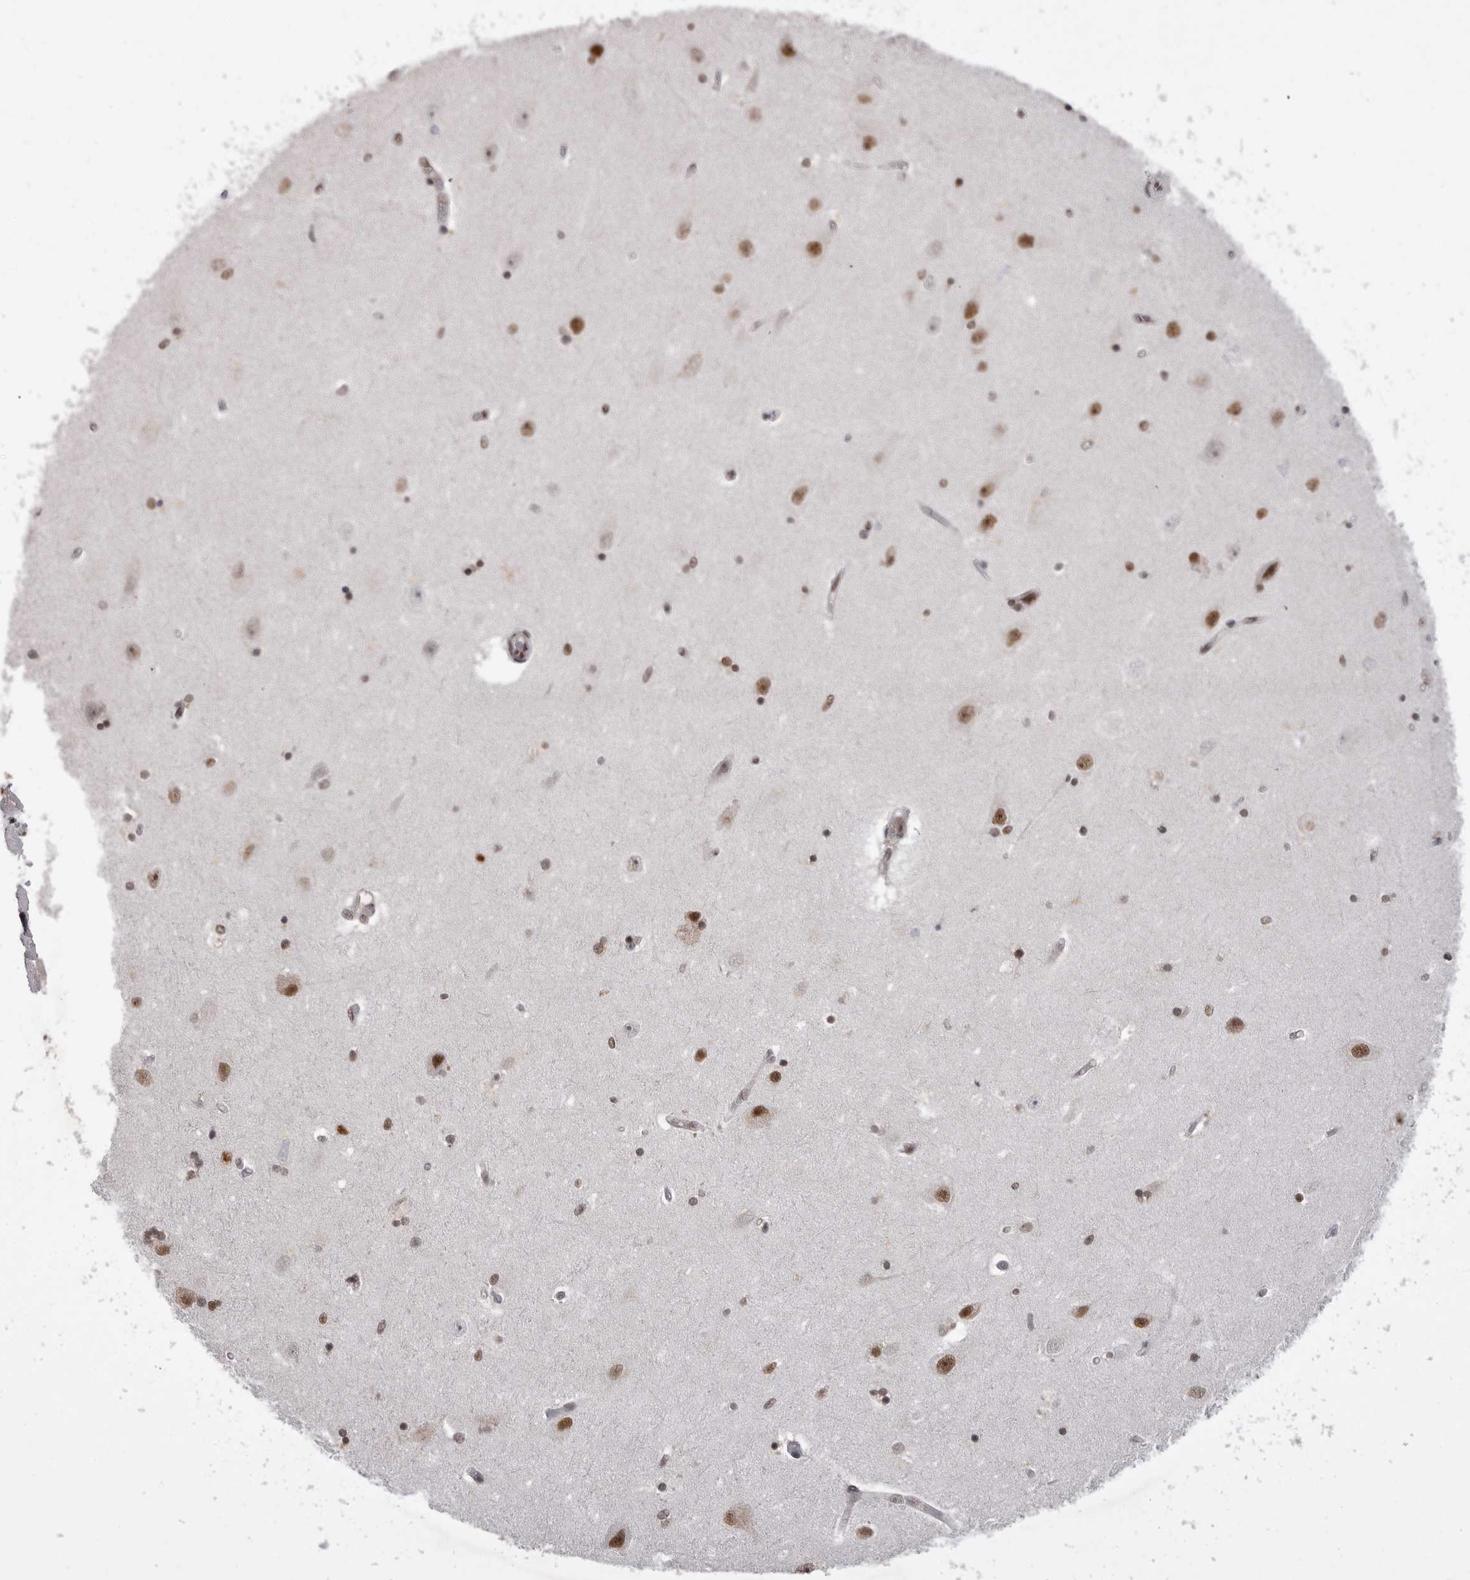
{"staining": {"intensity": "moderate", "quantity": ">75%", "location": "nuclear"}, "tissue": "hippocampus", "cell_type": "Glial cells", "image_type": "normal", "snomed": [{"axis": "morphology", "description": "Normal tissue, NOS"}, {"axis": "topography", "description": "Hippocampus"}], "caption": "IHC of unremarkable hippocampus displays medium levels of moderate nuclear positivity in about >75% of glial cells.", "gene": "PPP1R8", "patient": {"sex": "female", "age": 54}}